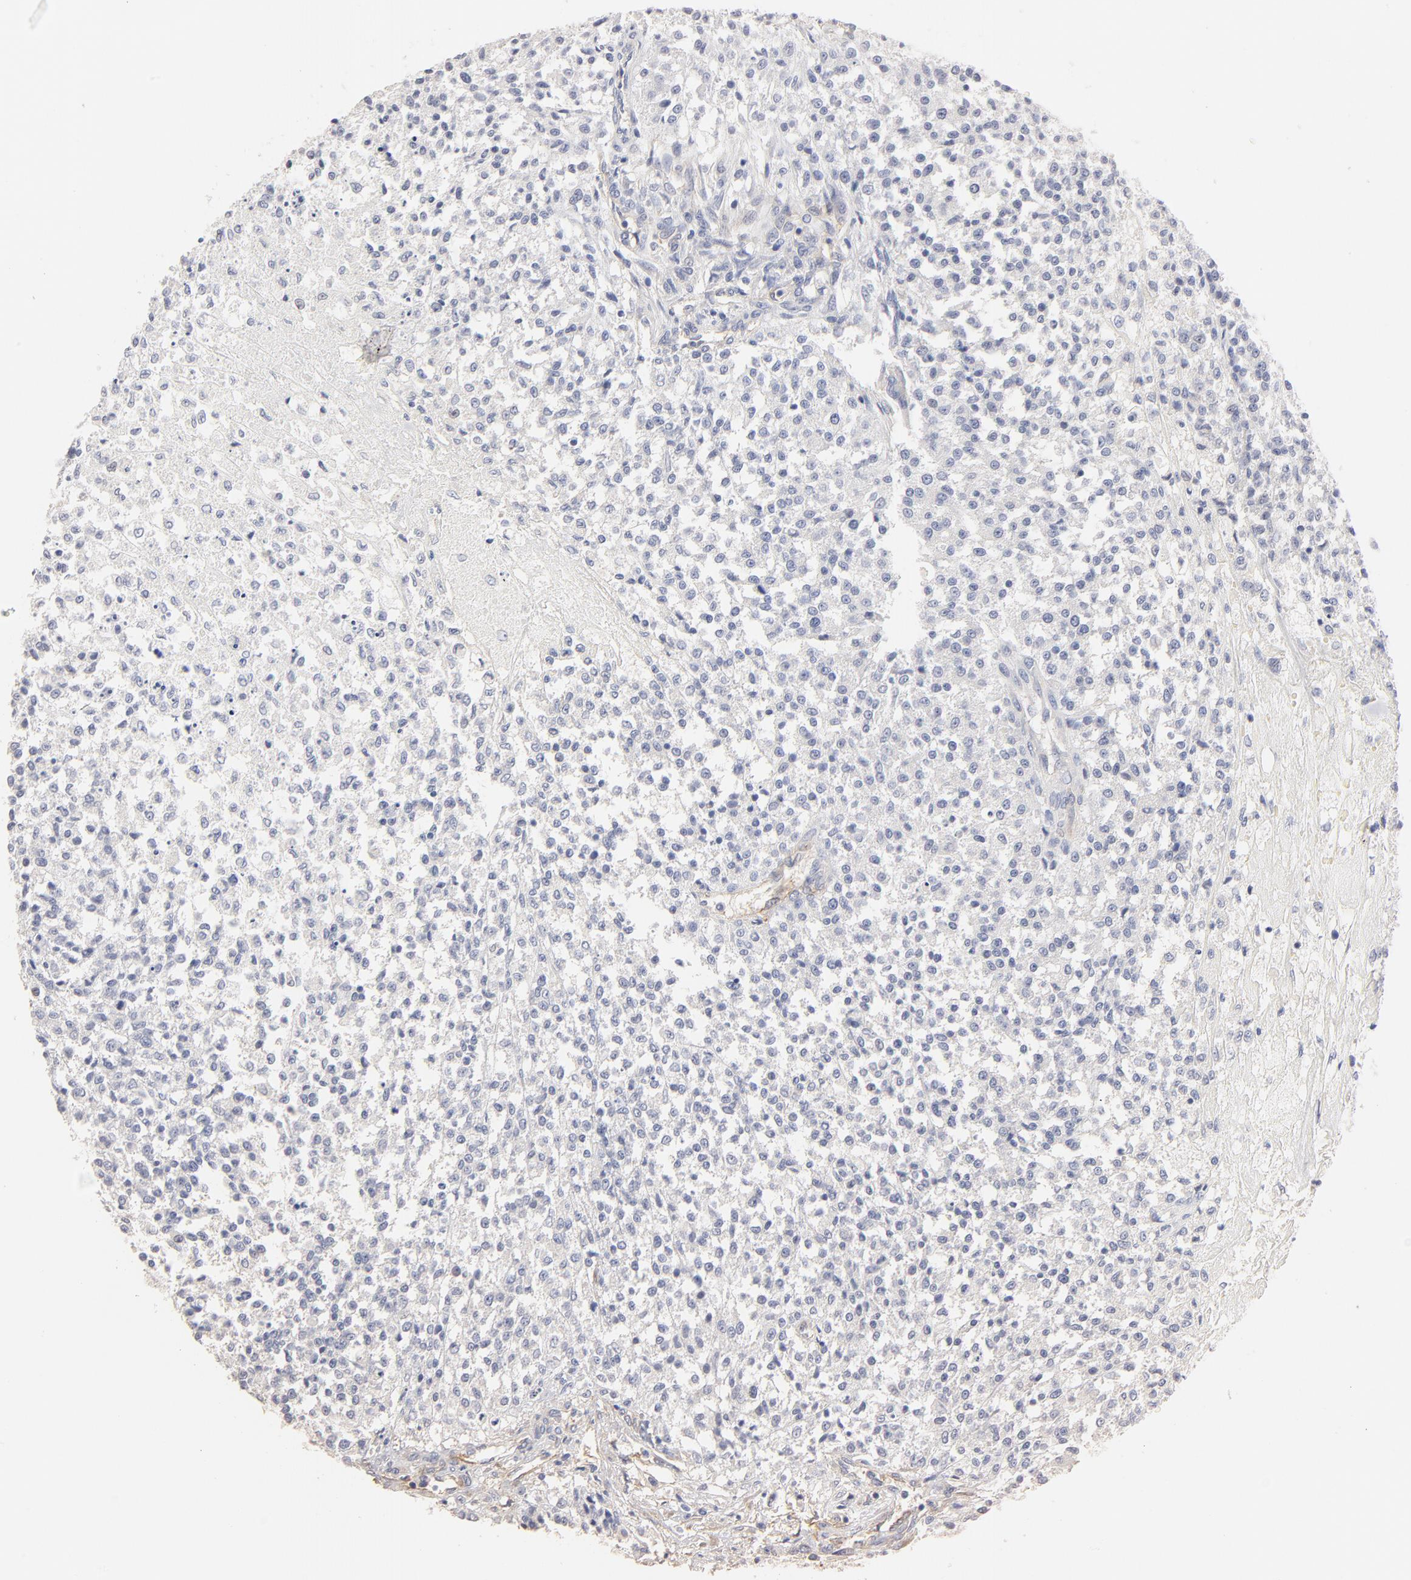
{"staining": {"intensity": "negative", "quantity": "none", "location": "none"}, "tissue": "testis cancer", "cell_type": "Tumor cells", "image_type": "cancer", "snomed": [{"axis": "morphology", "description": "Seminoma, NOS"}, {"axis": "topography", "description": "Testis"}], "caption": "DAB immunohistochemical staining of human testis seminoma displays no significant expression in tumor cells. (Brightfield microscopy of DAB immunohistochemistry (IHC) at high magnification).", "gene": "ITGA8", "patient": {"sex": "male", "age": 59}}